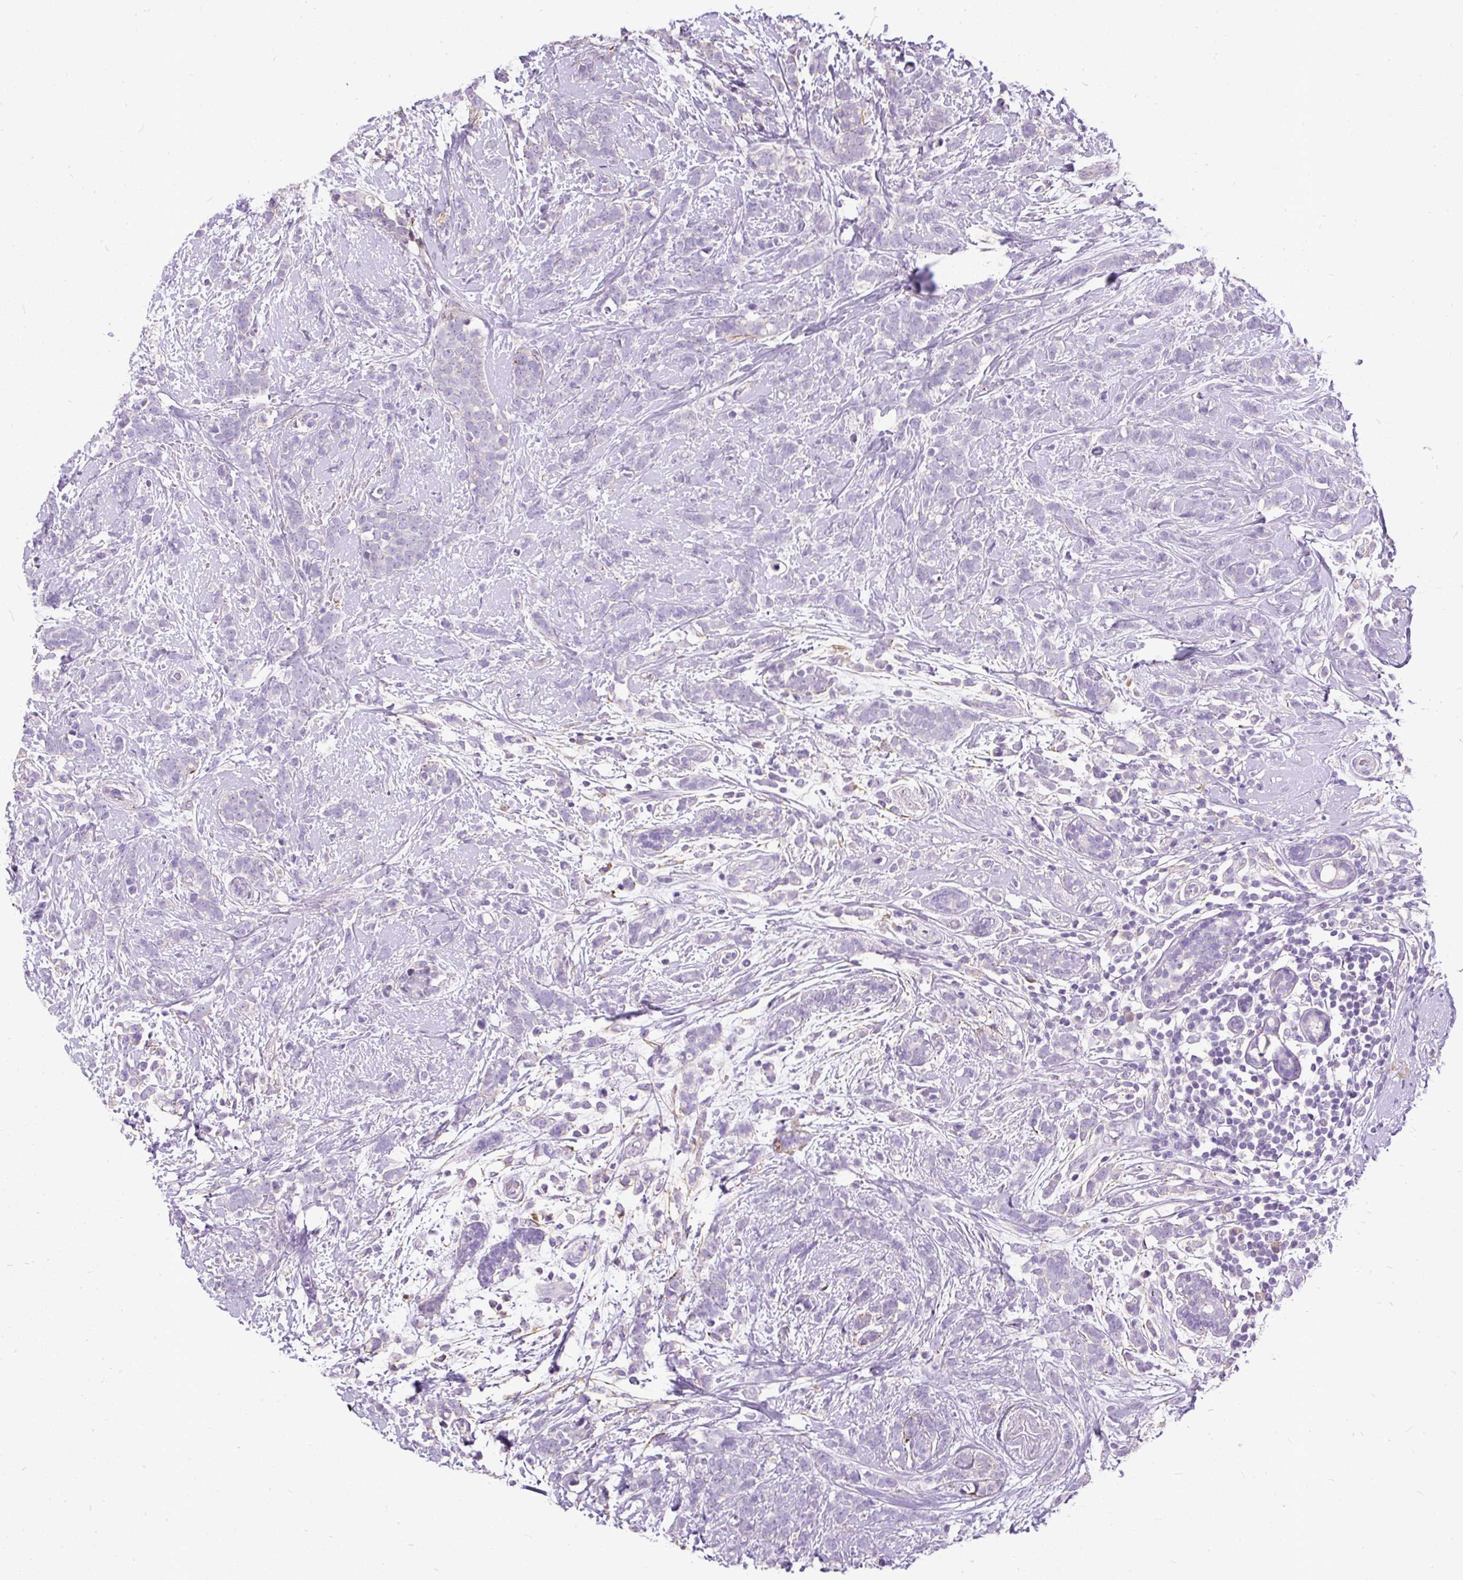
{"staining": {"intensity": "negative", "quantity": "none", "location": "none"}, "tissue": "breast cancer", "cell_type": "Tumor cells", "image_type": "cancer", "snomed": [{"axis": "morphology", "description": "Lobular carcinoma"}, {"axis": "topography", "description": "Breast"}], "caption": "Breast cancer (lobular carcinoma) was stained to show a protein in brown. There is no significant expression in tumor cells. (DAB (3,3'-diaminobenzidine) immunohistochemistry, high magnification).", "gene": "GBX1", "patient": {"sex": "female", "age": 58}}